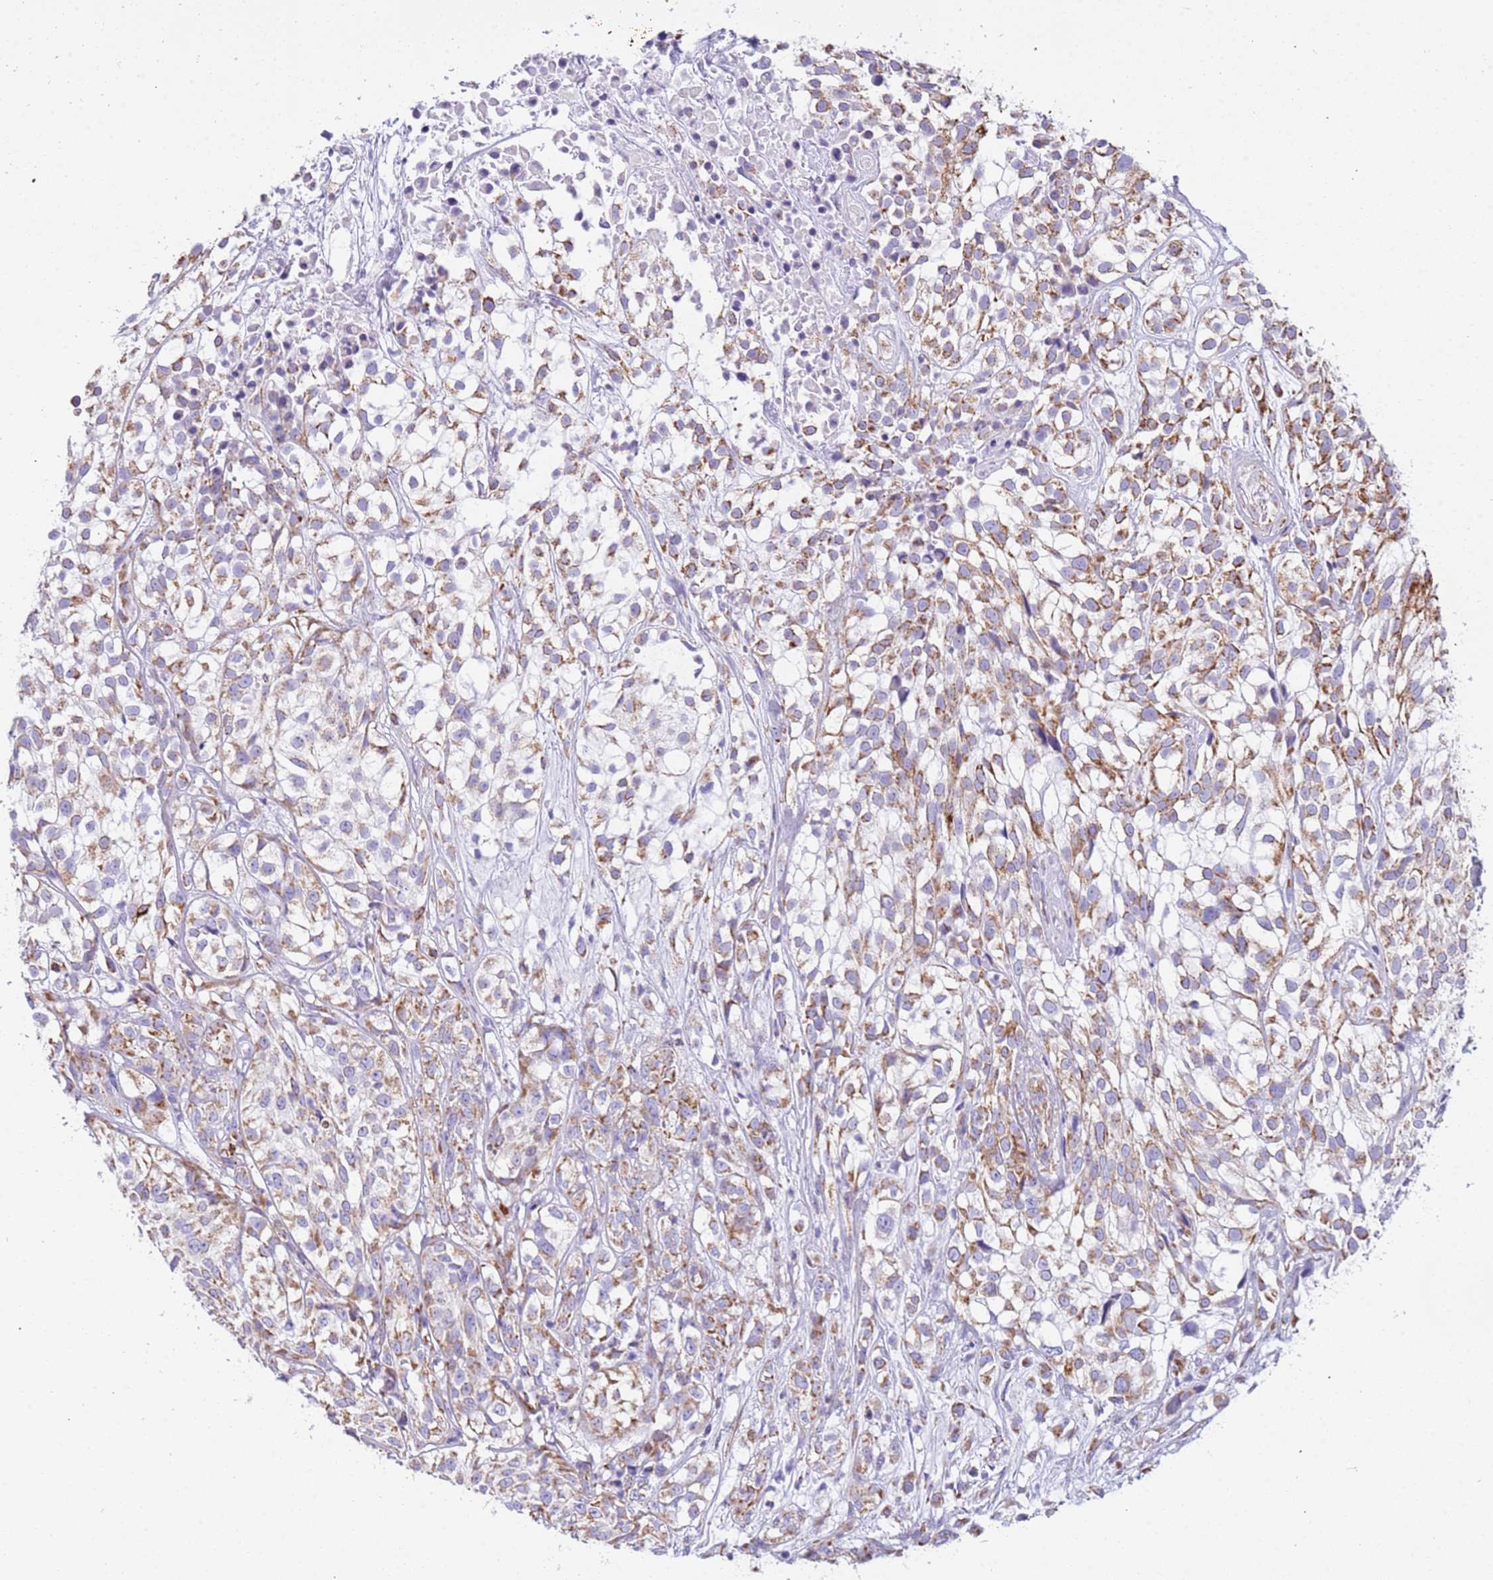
{"staining": {"intensity": "moderate", "quantity": ">75%", "location": "cytoplasmic/membranous"}, "tissue": "urothelial cancer", "cell_type": "Tumor cells", "image_type": "cancer", "snomed": [{"axis": "morphology", "description": "Urothelial carcinoma, High grade"}, {"axis": "topography", "description": "Urinary bladder"}], "caption": "Immunohistochemistry staining of urothelial carcinoma (high-grade), which displays medium levels of moderate cytoplasmic/membranous positivity in approximately >75% of tumor cells indicating moderate cytoplasmic/membranous protein staining. The staining was performed using DAB (3,3'-diaminobenzidine) (brown) for protein detection and nuclei were counterstained in hematoxylin (blue).", "gene": "SUCLG2", "patient": {"sex": "male", "age": 56}}